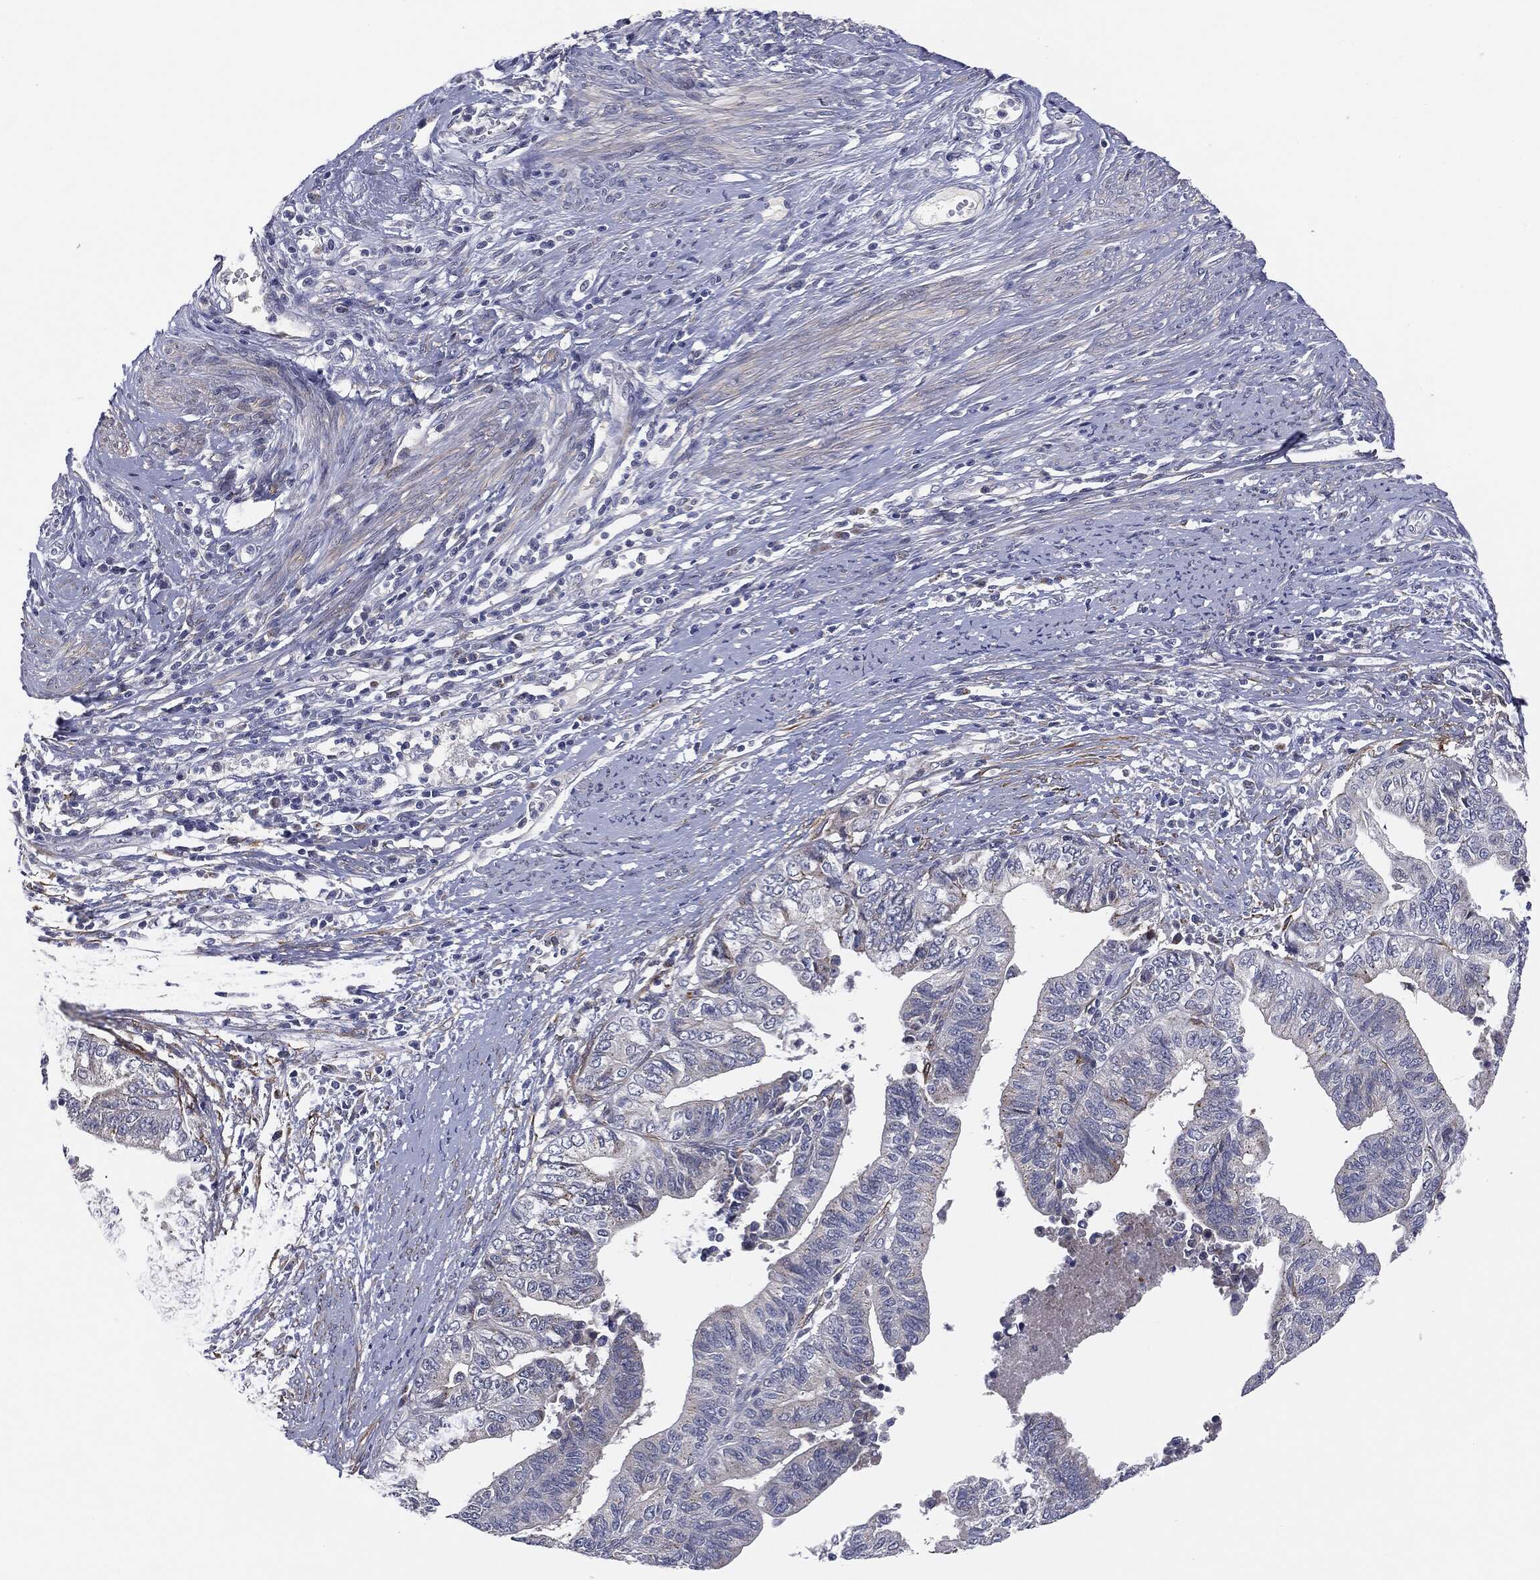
{"staining": {"intensity": "negative", "quantity": "none", "location": "none"}, "tissue": "endometrial cancer", "cell_type": "Tumor cells", "image_type": "cancer", "snomed": [{"axis": "morphology", "description": "Adenocarcinoma, NOS"}, {"axis": "topography", "description": "Endometrium"}], "caption": "DAB (3,3'-diaminobenzidine) immunohistochemical staining of human endometrial cancer (adenocarcinoma) reveals no significant expression in tumor cells.", "gene": "KRT5", "patient": {"sex": "female", "age": 65}}